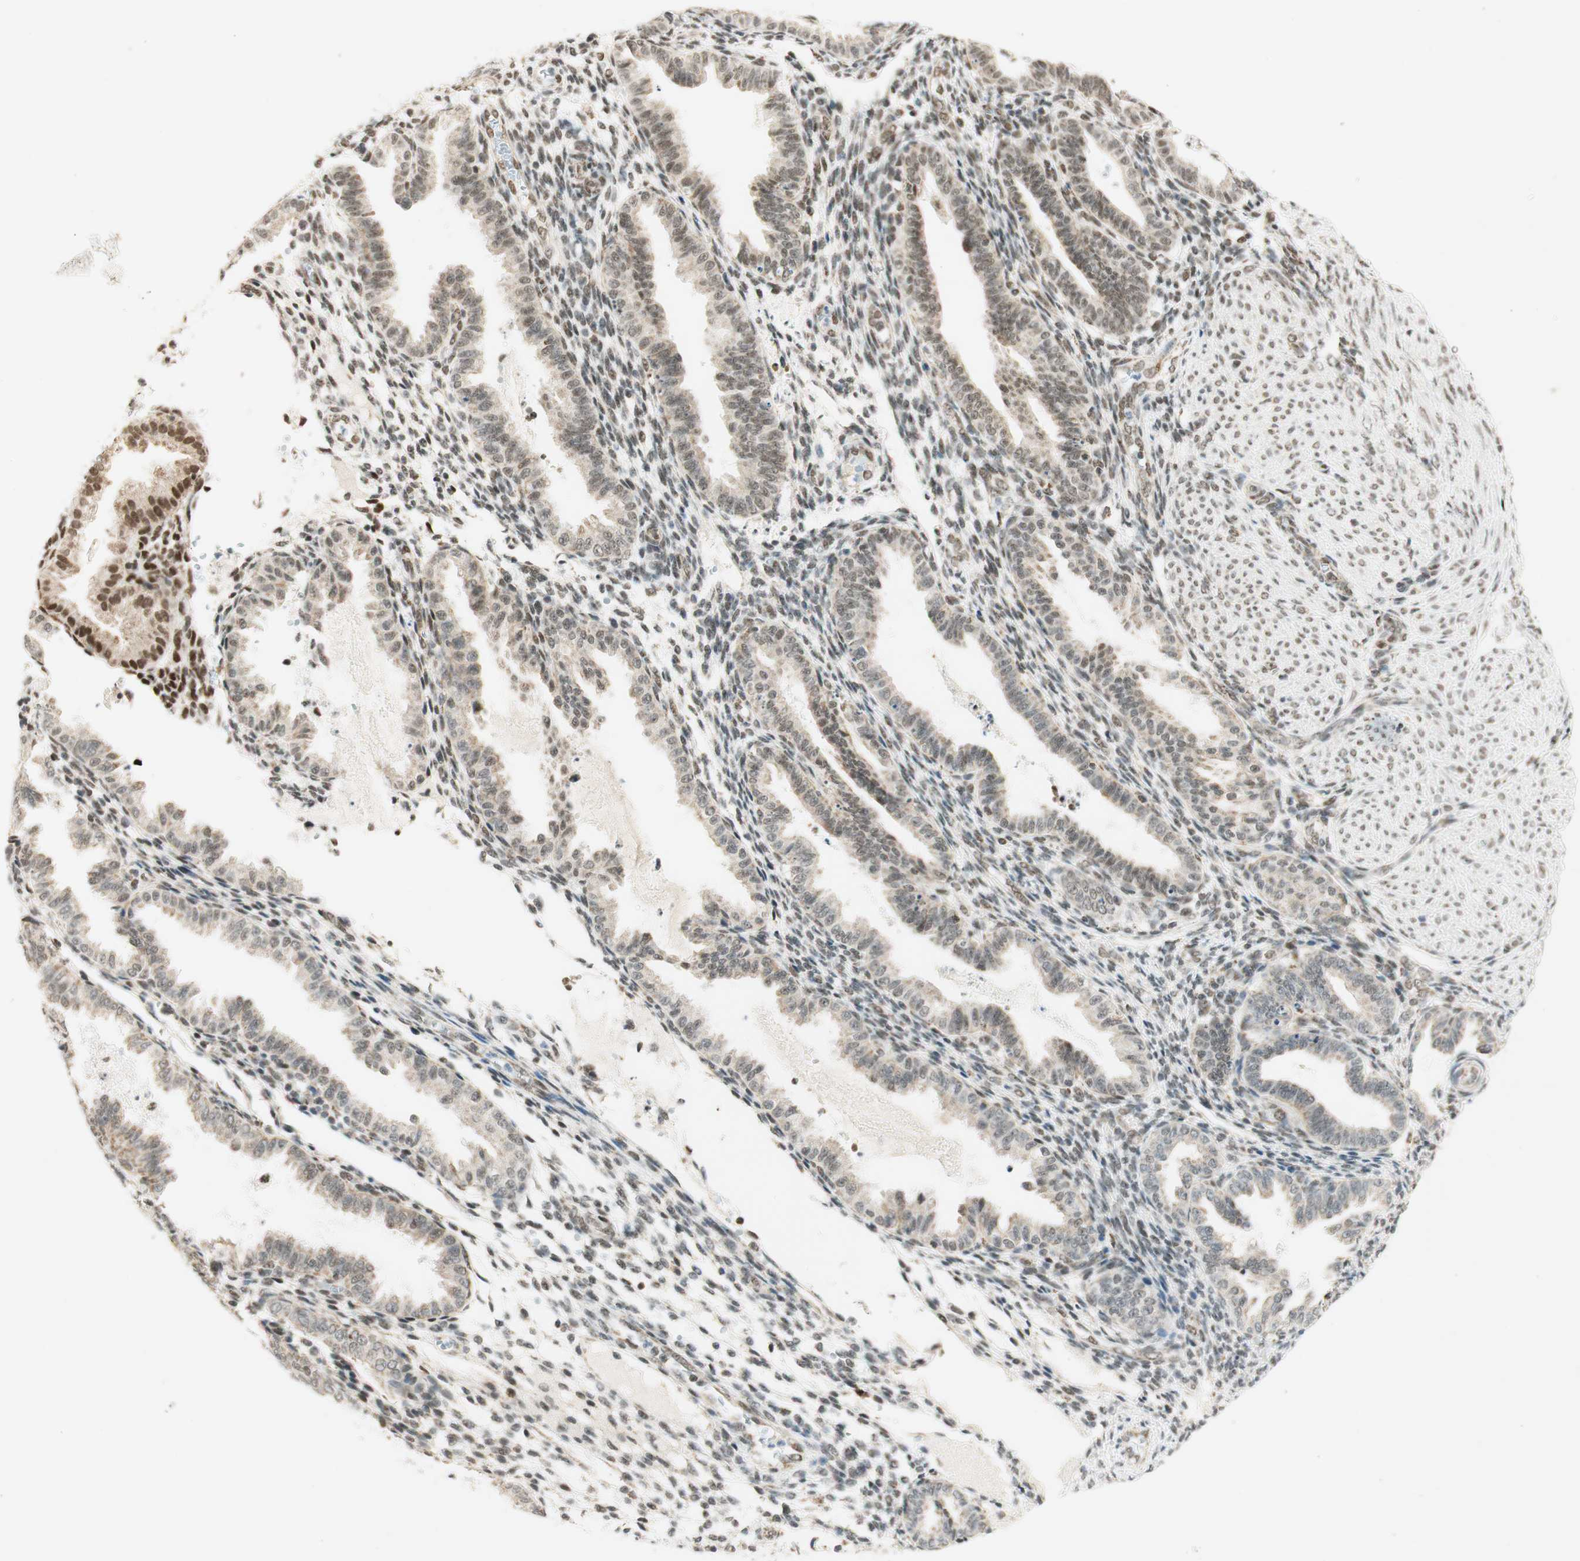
{"staining": {"intensity": "moderate", "quantity": ">75%", "location": "nuclear"}, "tissue": "endometrium", "cell_type": "Cells in endometrial stroma", "image_type": "normal", "snomed": [{"axis": "morphology", "description": "Normal tissue, NOS"}, {"axis": "topography", "description": "Endometrium"}], "caption": "Brown immunohistochemical staining in benign endometrium reveals moderate nuclear expression in approximately >75% of cells in endometrial stroma. The staining was performed using DAB, with brown indicating positive protein expression. Nuclei are stained blue with hematoxylin.", "gene": "ZNF782", "patient": {"sex": "female", "age": 33}}